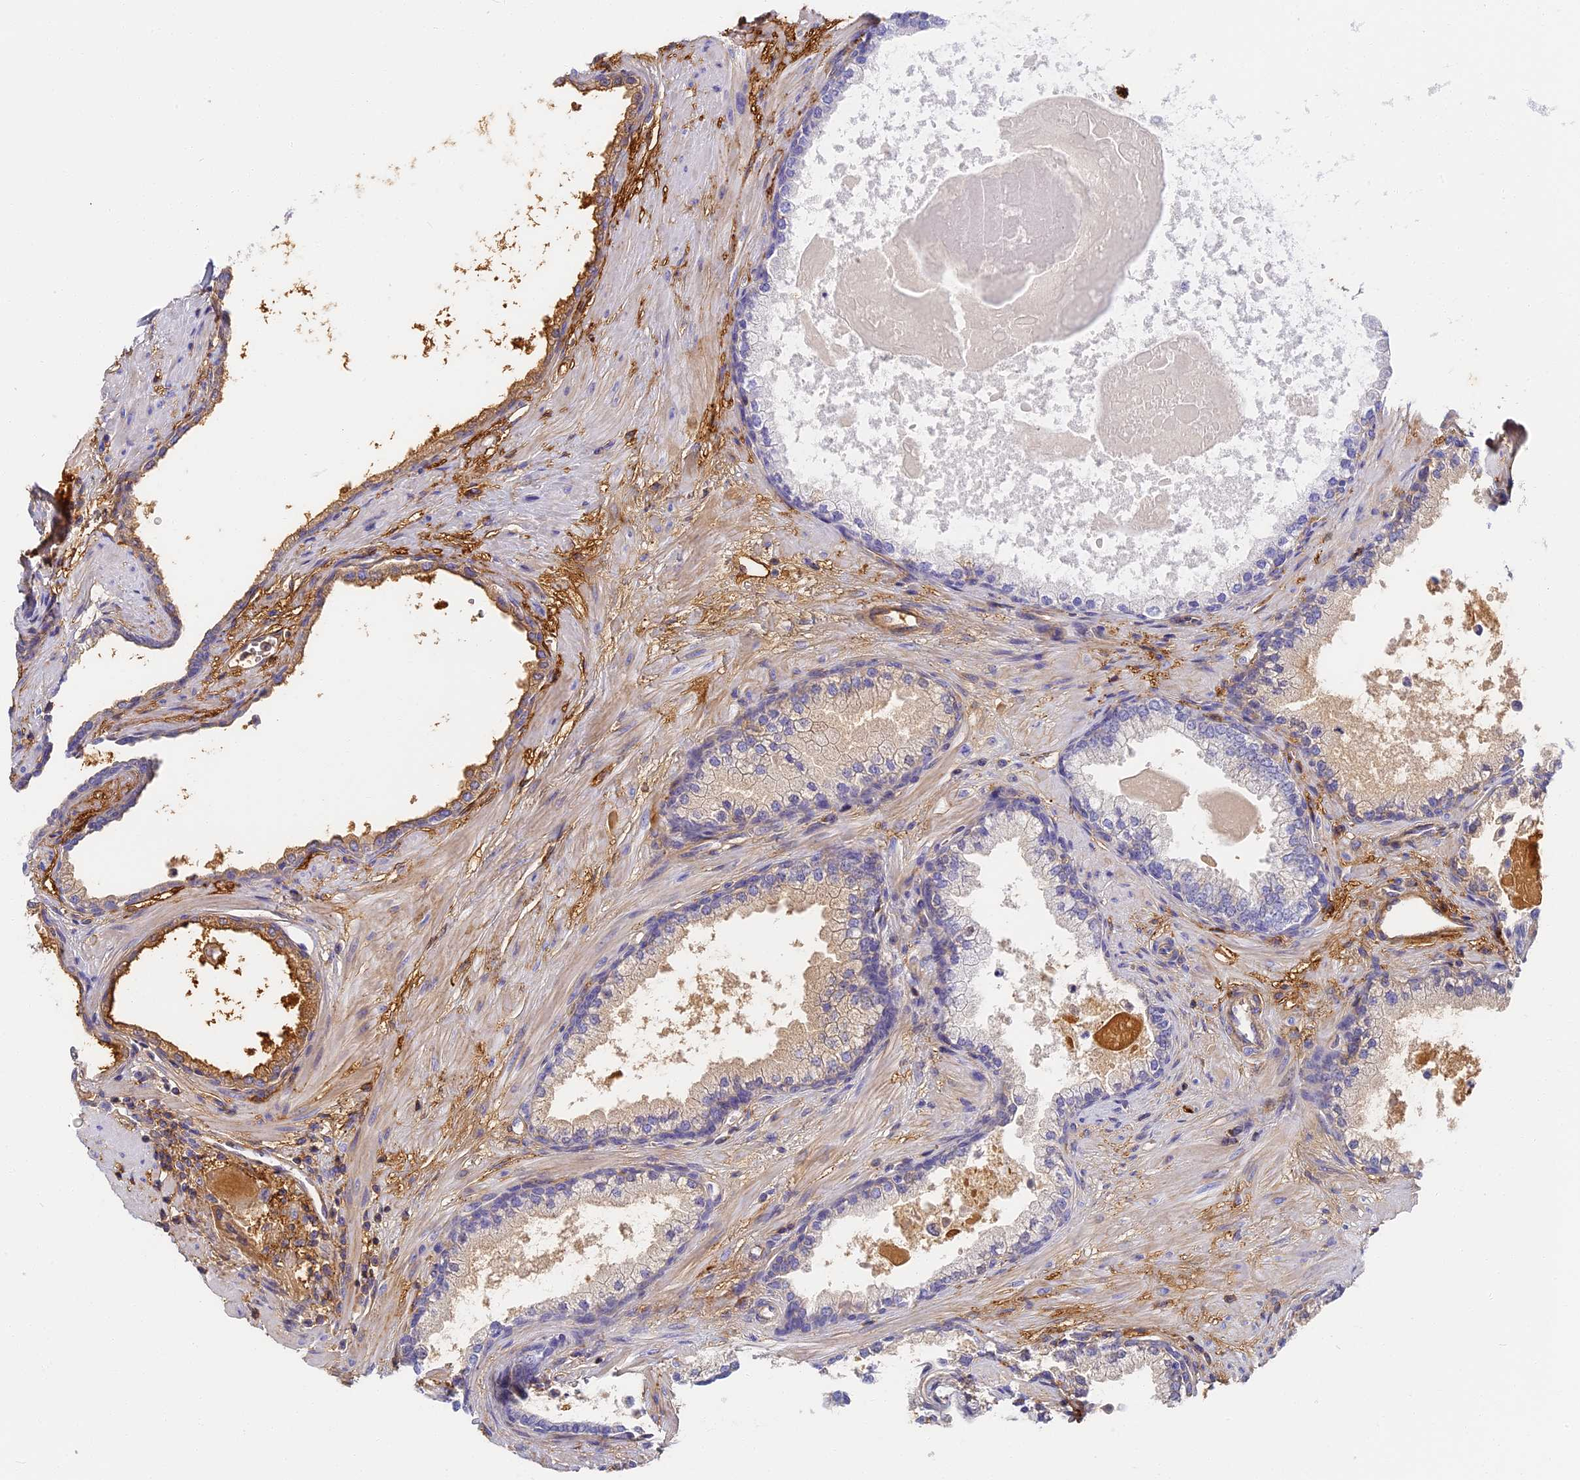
{"staining": {"intensity": "moderate", "quantity": "<25%", "location": "cytoplasmic/membranous"}, "tissue": "prostate", "cell_type": "Glandular cells", "image_type": "normal", "snomed": [{"axis": "morphology", "description": "Normal tissue, NOS"}, {"axis": "topography", "description": "Prostate"}], "caption": "There is low levels of moderate cytoplasmic/membranous positivity in glandular cells of benign prostate, as demonstrated by immunohistochemical staining (brown color).", "gene": "ITIH1", "patient": {"sex": "male", "age": 57}}